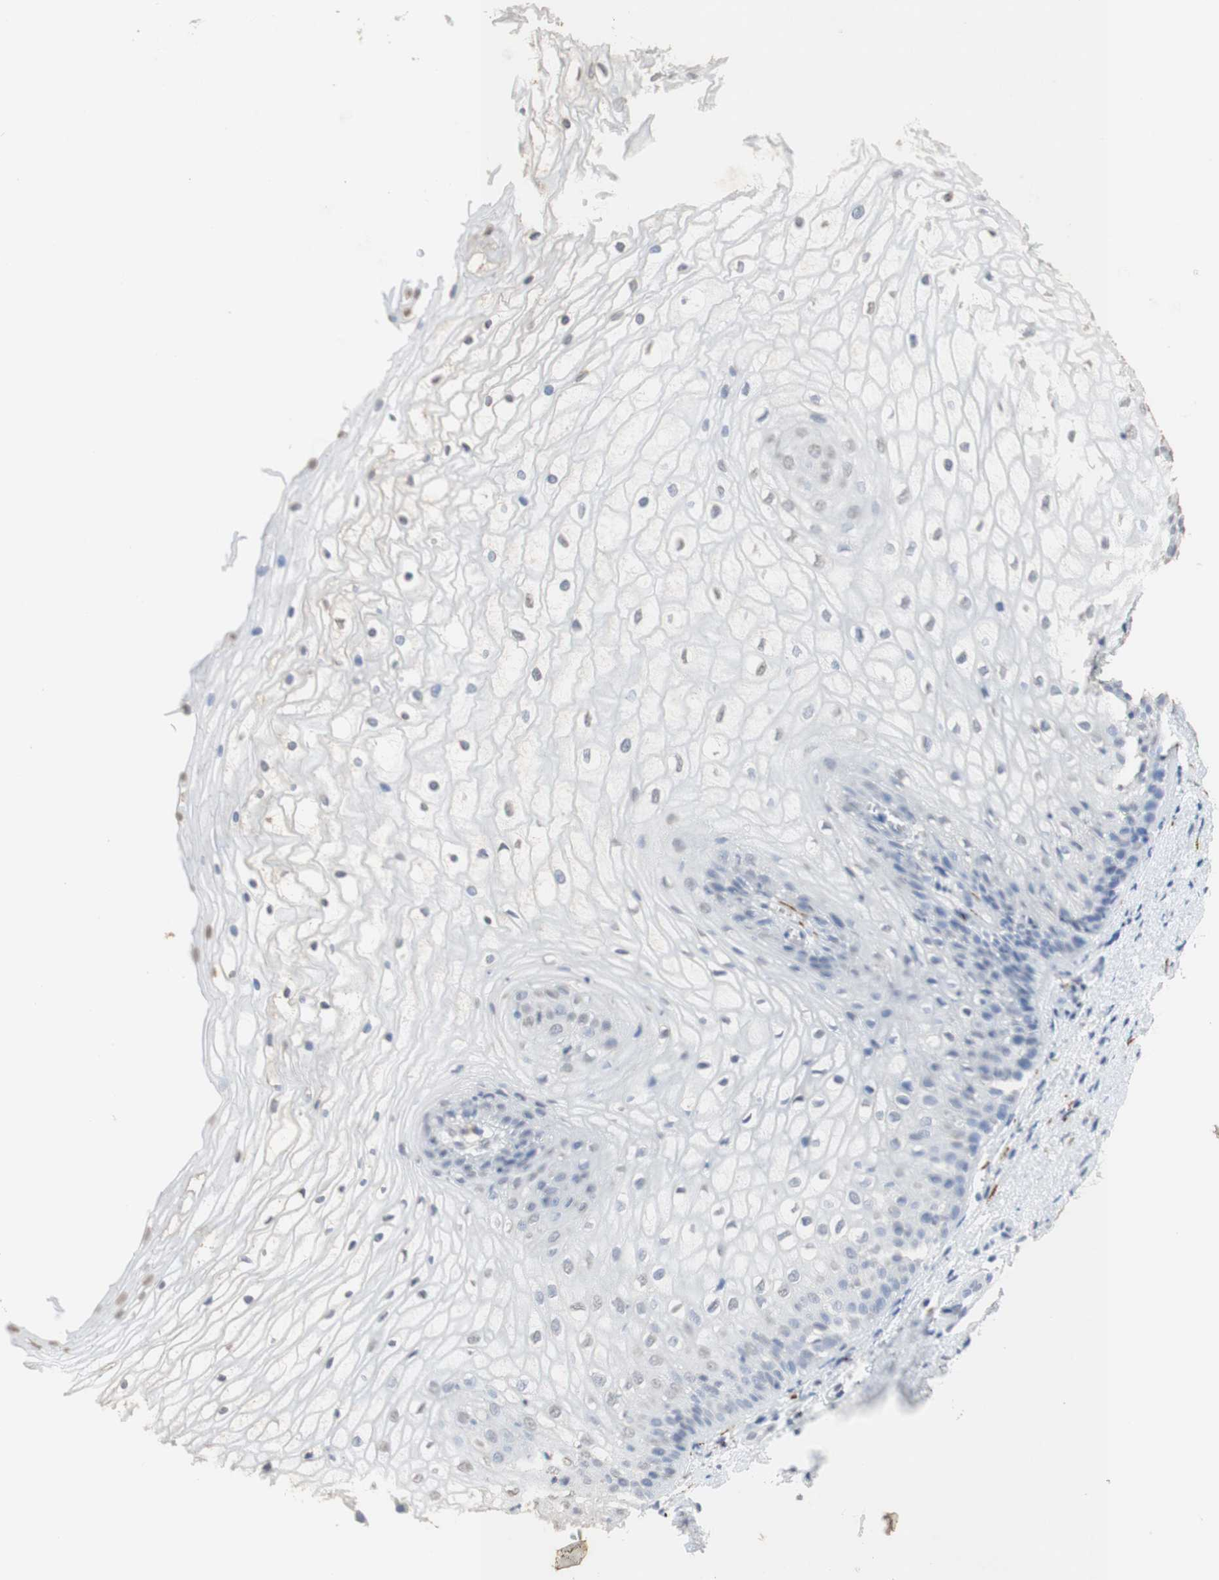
{"staining": {"intensity": "weak", "quantity": "<25%", "location": "nuclear"}, "tissue": "vagina", "cell_type": "Squamous epithelial cells", "image_type": "normal", "snomed": [{"axis": "morphology", "description": "Normal tissue, NOS"}, {"axis": "topography", "description": "Vagina"}], "caption": "An image of human vagina is negative for staining in squamous epithelial cells. (DAB immunohistochemistry (IHC) visualized using brightfield microscopy, high magnification).", "gene": "L1CAM", "patient": {"sex": "female", "age": 34}}